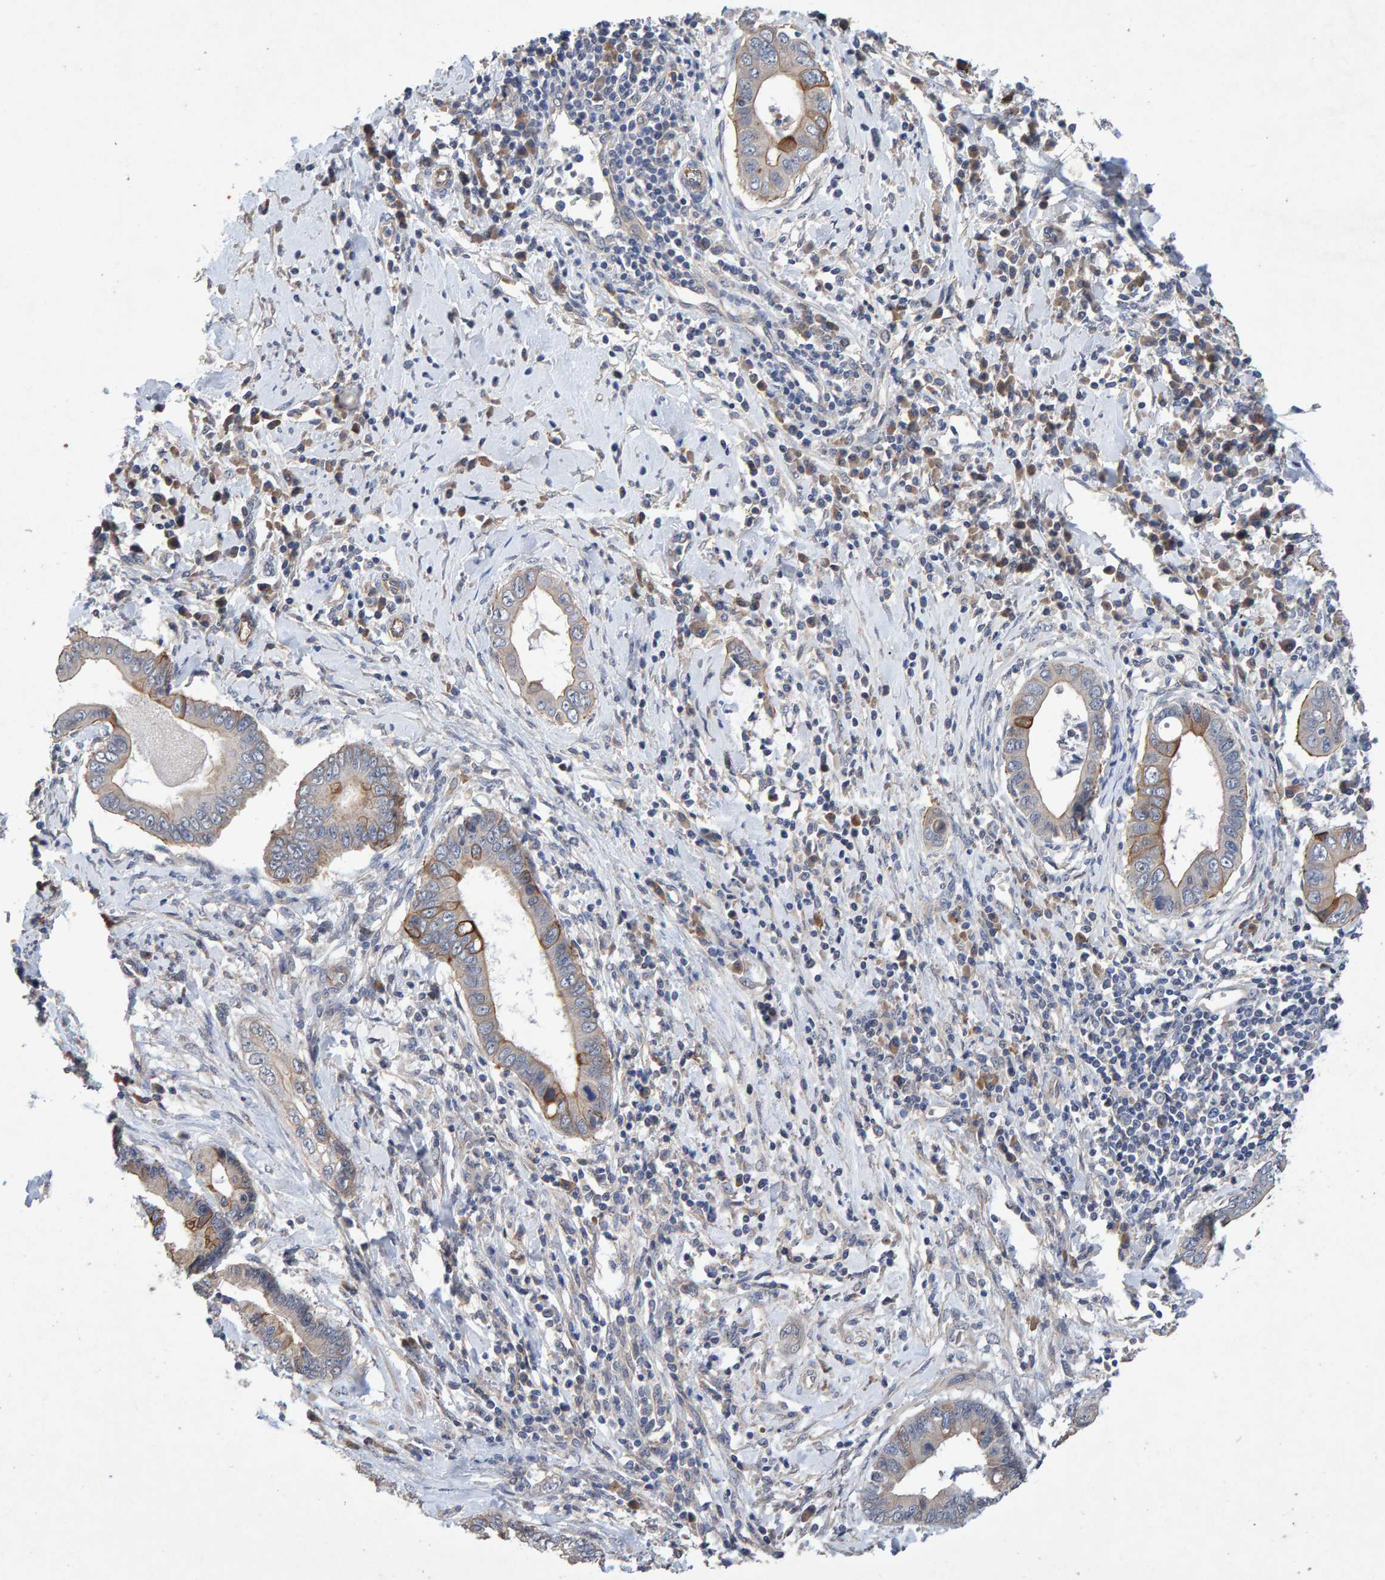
{"staining": {"intensity": "moderate", "quantity": "25%-75%", "location": "cytoplasmic/membranous"}, "tissue": "cervical cancer", "cell_type": "Tumor cells", "image_type": "cancer", "snomed": [{"axis": "morphology", "description": "Adenocarcinoma, NOS"}, {"axis": "topography", "description": "Cervix"}], "caption": "Brown immunohistochemical staining in cervical adenocarcinoma reveals moderate cytoplasmic/membranous expression in about 25%-75% of tumor cells.", "gene": "EFR3A", "patient": {"sex": "female", "age": 44}}